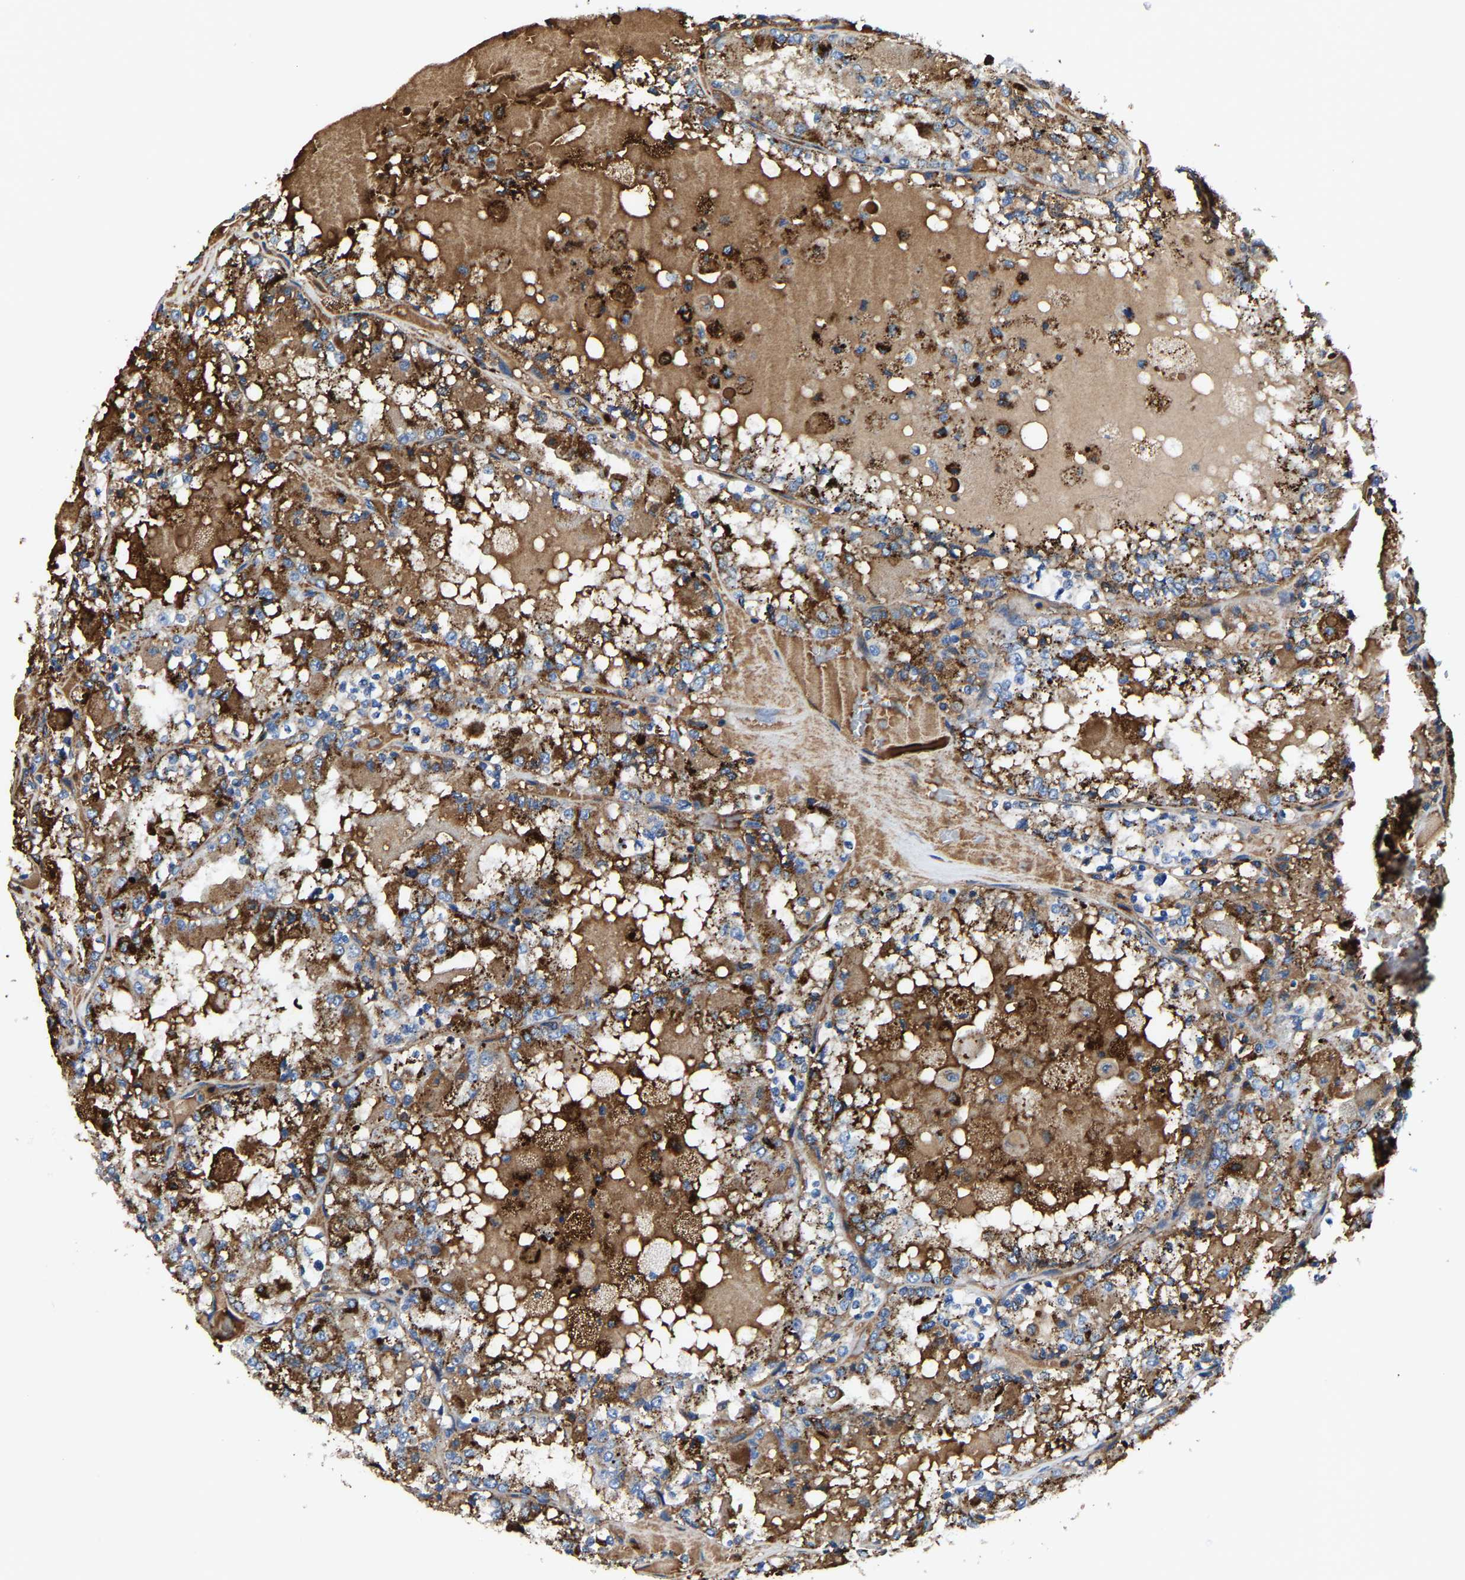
{"staining": {"intensity": "moderate", "quantity": ">75%", "location": "cytoplasmic/membranous"}, "tissue": "renal cancer", "cell_type": "Tumor cells", "image_type": "cancer", "snomed": [{"axis": "morphology", "description": "Adenocarcinoma, NOS"}, {"axis": "topography", "description": "Kidney"}], "caption": "Renal adenocarcinoma stained for a protein (brown) reveals moderate cytoplasmic/membranous positive staining in approximately >75% of tumor cells.", "gene": "DPP7", "patient": {"sex": "female", "age": 56}}